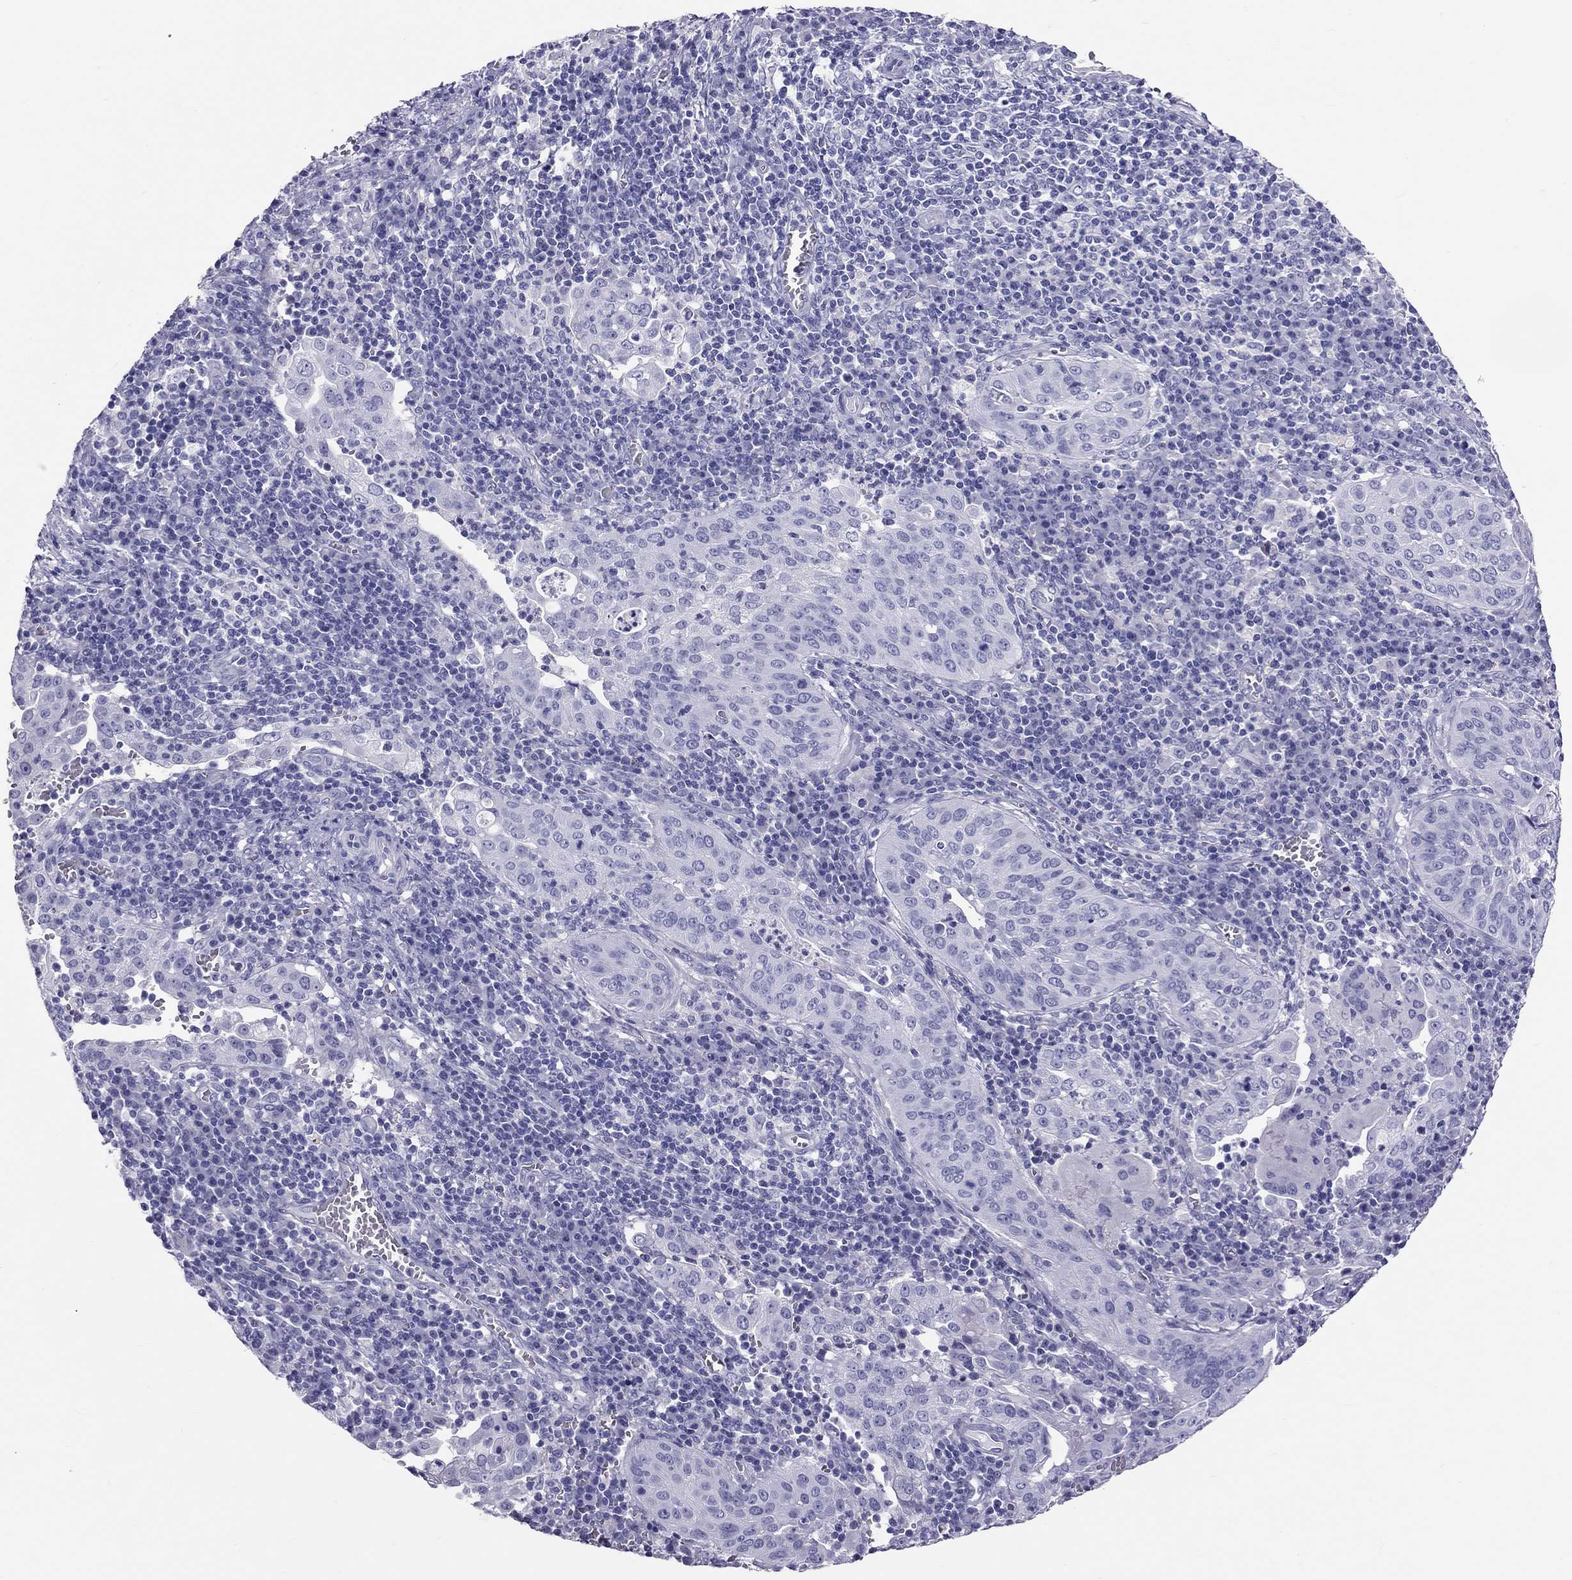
{"staining": {"intensity": "negative", "quantity": "none", "location": "none"}, "tissue": "cervical cancer", "cell_type": "Tumor cells", "image_type": "cancer", "snomed": [{"axis": "morphology", "description": "Squamous cell carcinoma, NOS"}, {"axis": "topography", "description": "Cervix"}], "caption": "An immunohistochemistry (IHC) photomicrograph of squamous cell carcinoma (cervical) is shown. There is no staining in tumor cells of squamous cell carcinoma (cervical). The staining is performed using DAB brown chromogen with nuclei counter-stained in using hematoxylin.", "gene": "PSMB11", "patient": {"sex": "female", "age": 39}}